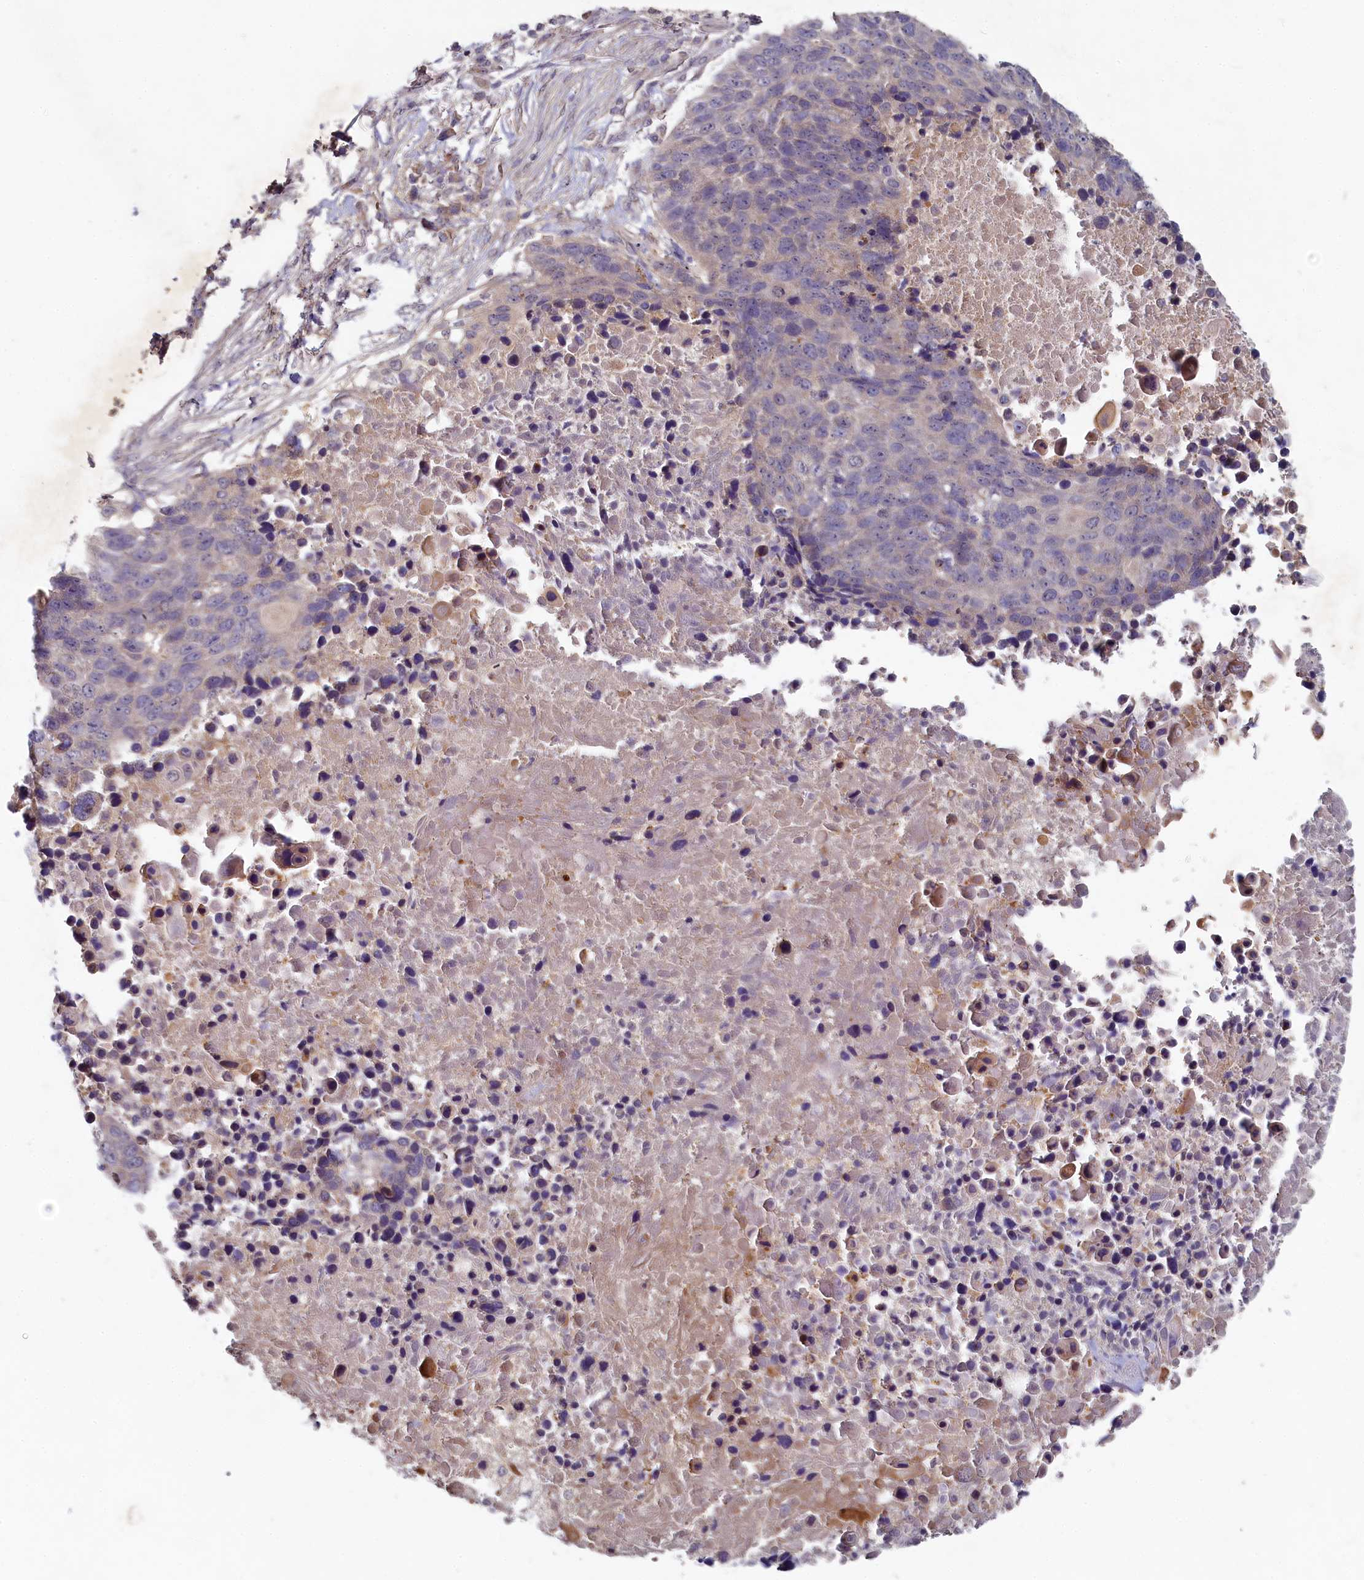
{"staining": {"intensity": "negative", "quantity": "none", "location": "none"}, "tissue": "lung cancer", "cell_type": "Tumor cells", "image_type": "cancer", "snomed": [{"axis": "morphology", "description": "Normal tissue, NOS"}, {"axis": "morphology", "description": "Squamous cell carcinoma, NOS"}, {"axis": "topography", "description": "Lymph node"}, {"axis": "topography", "description": "Lung"}], "caption": "This is an IHC histopathology image of lung cancer (squamous cell carcinoma). There is no positivity in tumor cells.", "gene": "HERC3", "patient": {"sex": "male", "age": 66}}